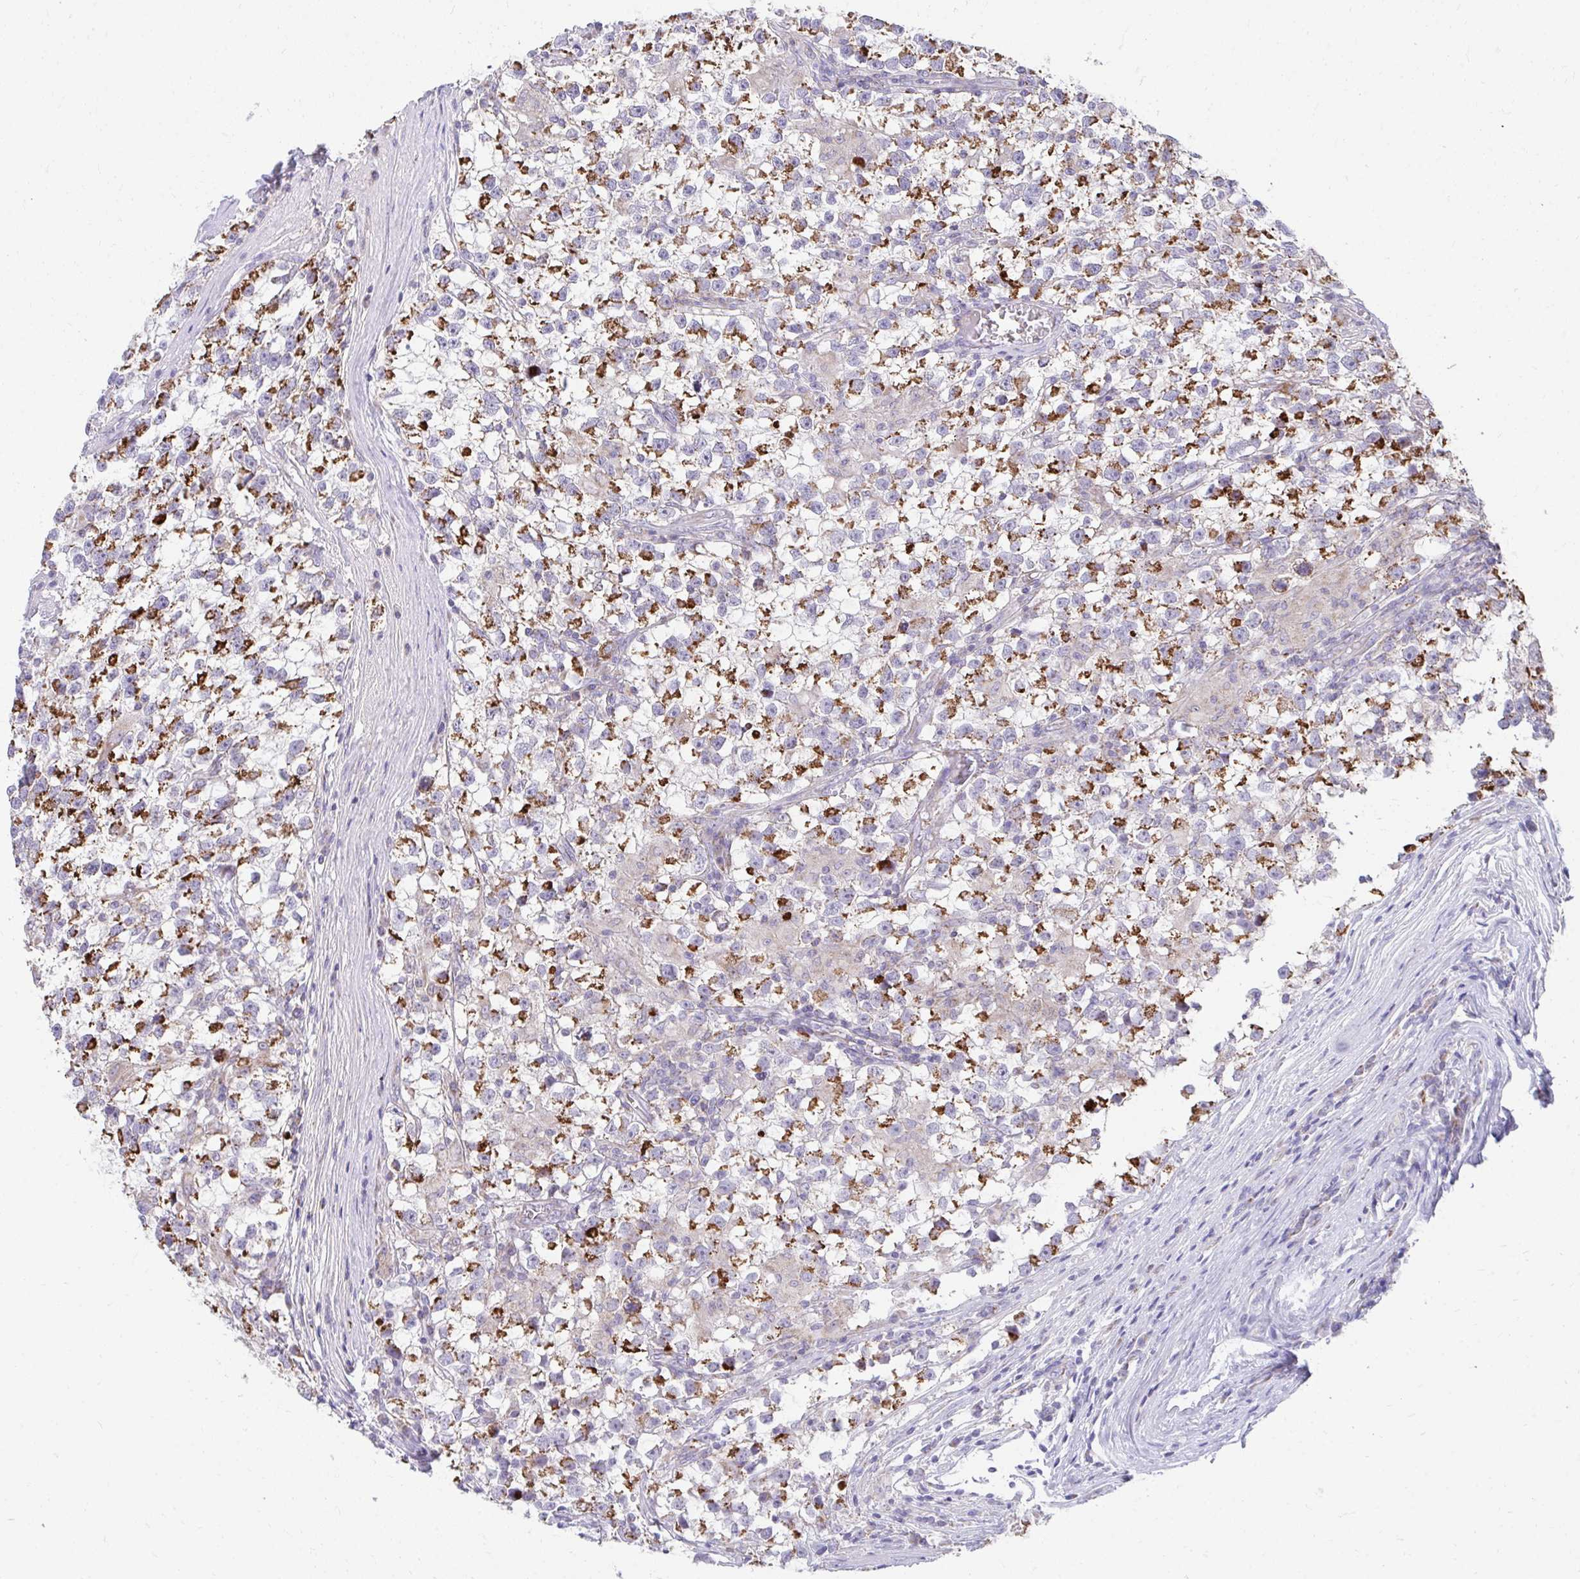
{"staining": {"intensity": "strong", "quantity": "25%-75%", "location": "cytoplasmic/membranous"}, "tissue": "testis cancer", "cell_type": "Tumor cells", "image_type": "cancer", "snomed": [{"axis": "morphology", "description": "Seminoma, NOS"}, {"axis": "topography", "description": "Testis"}], "caption": "A histopathology image of human testis cancer stained for a protein exhibits strong cytoplasmic/membranous brown staining in tumor cells.", "gene": "PRRG3", "patient": {"sex": "male", "age": 31}}